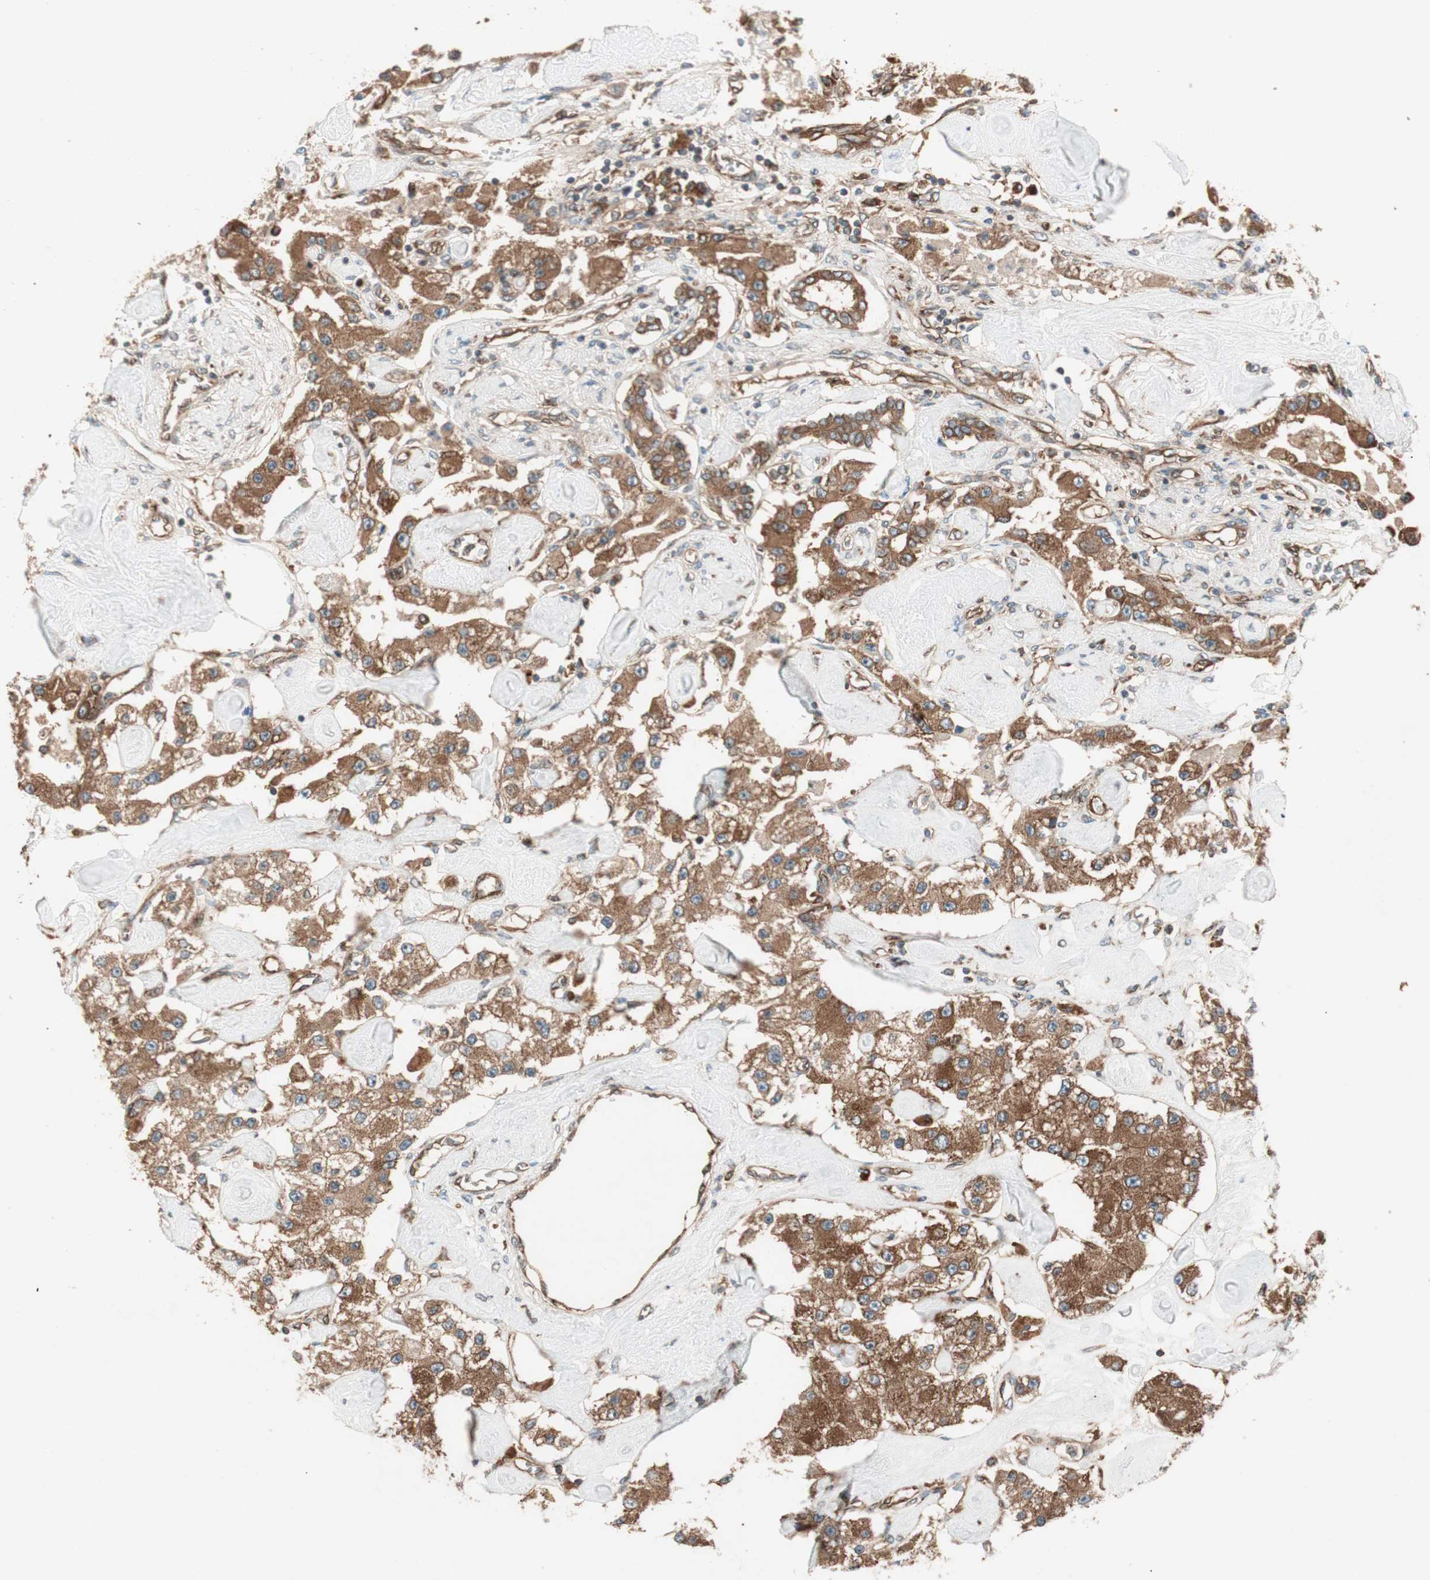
{"staining": {"intensity": "moderate", "quantity": ">75%", "location": "cytoplasmic/membranous"}, "tissue": "carcinoid", "cell_type": "Tumor cells", "image_type": "cancer", "snomed": [{"axis": "morphology", "description": "Carcinoid, malignant, NOS"}, {"axis": "topography", "description": "Pancreas"}], "caption": "Moderate cytoplasmic/membranous positivity for a protein is appreciated in about >75% of tumor cells of carcinoid (malignant) using immunohistochemistry (IHC).", "gene": "RAB5A", "patient": {"sex": "male", "age": 41}}